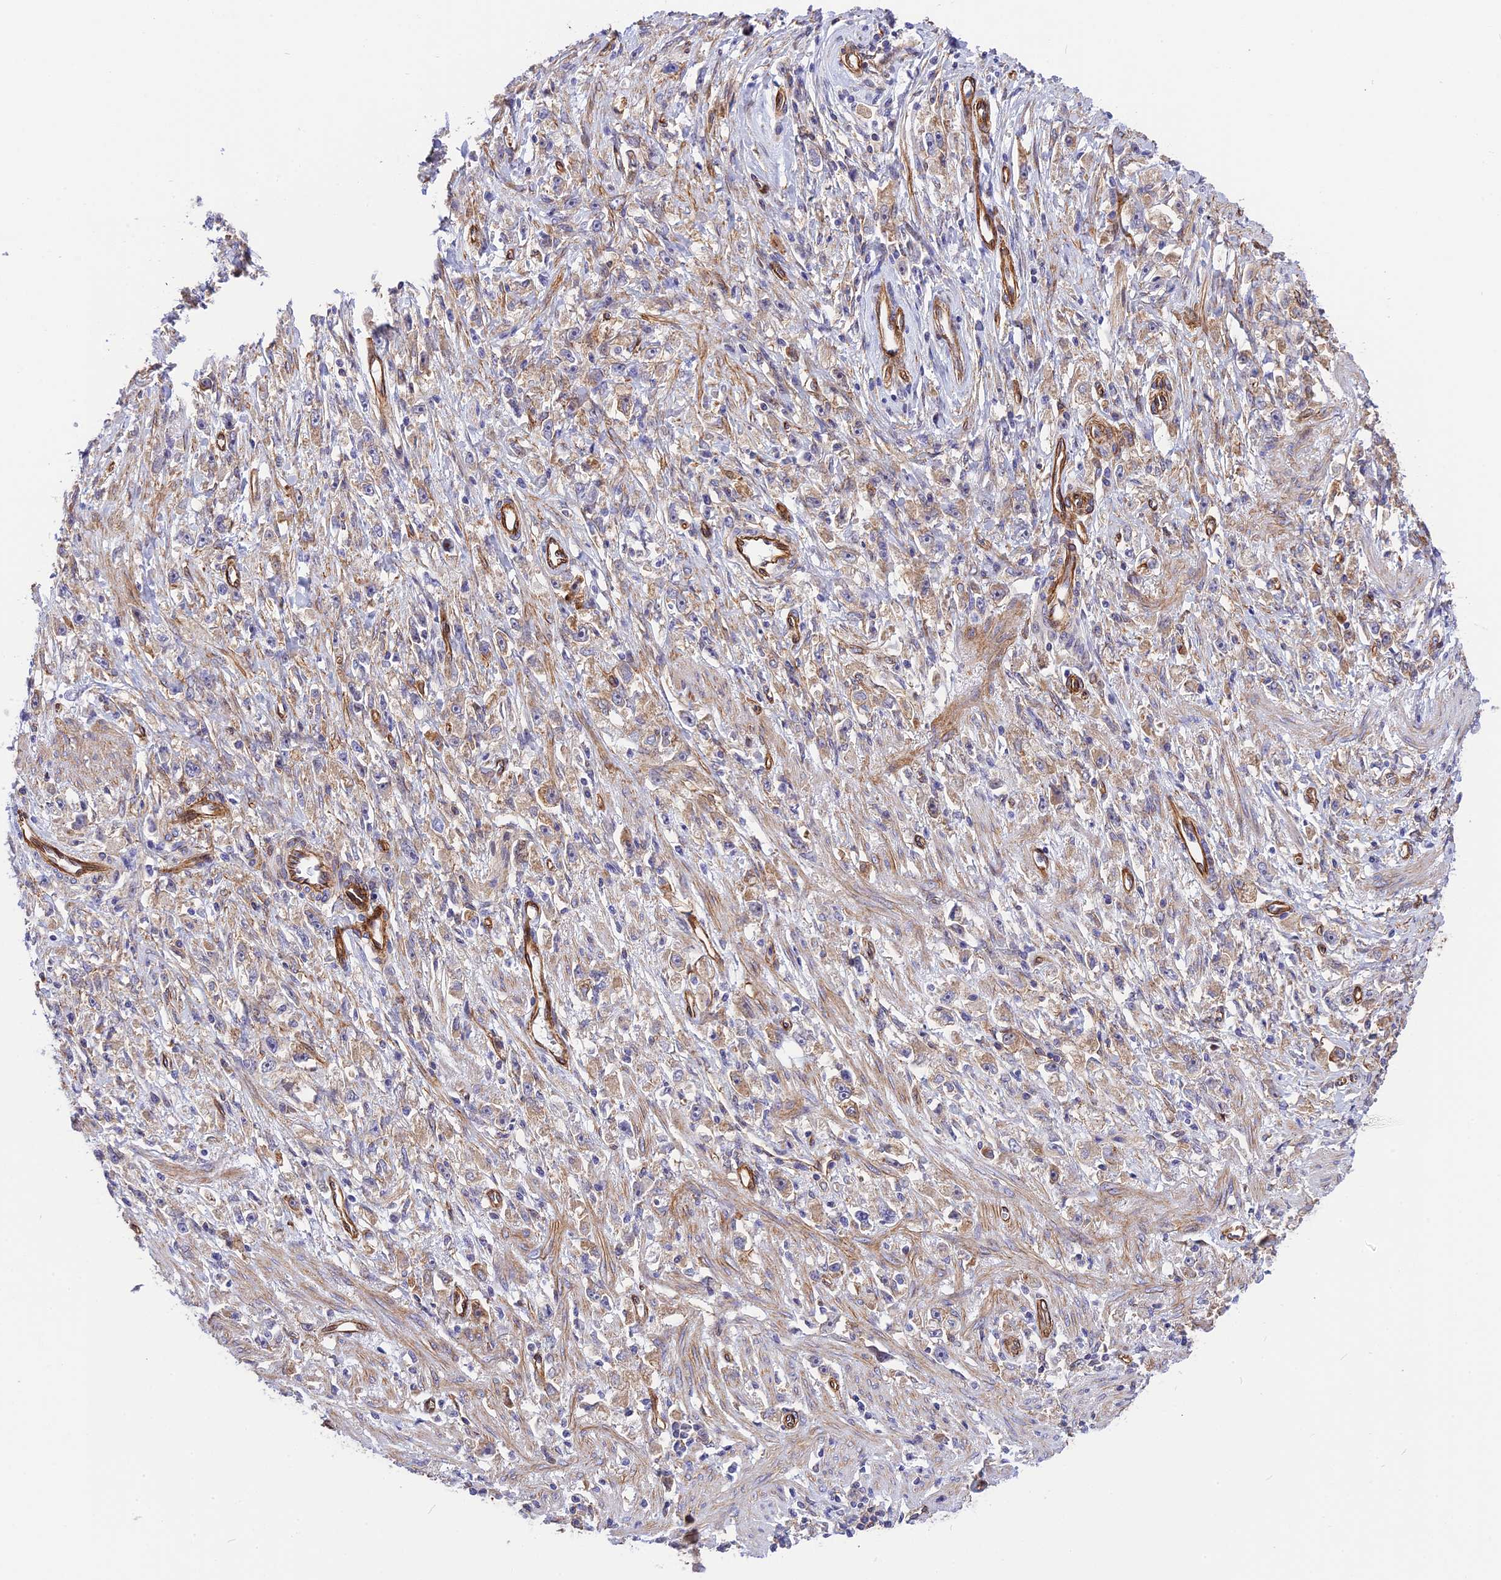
{"staining": {"intensity": "negative", "quantity": "none", "location": "none"}, "tissue": "stomach cancer", "cell_type": "Tumor cells", "image_type": "cancer", "snomed": [{"axis": "morphology", "description": "Adenocarcinoma, NOS"}, {"axis": "topography", "description": "Stomach"}], "caption": "IHC histopathology image of neoplastic tissue: human stomach adenocarcinoma stained with DAB displays no significant protein staining in tumor cells.", "gene": "R3HDM4", "patient": {"sex": "female", "age": 59}}